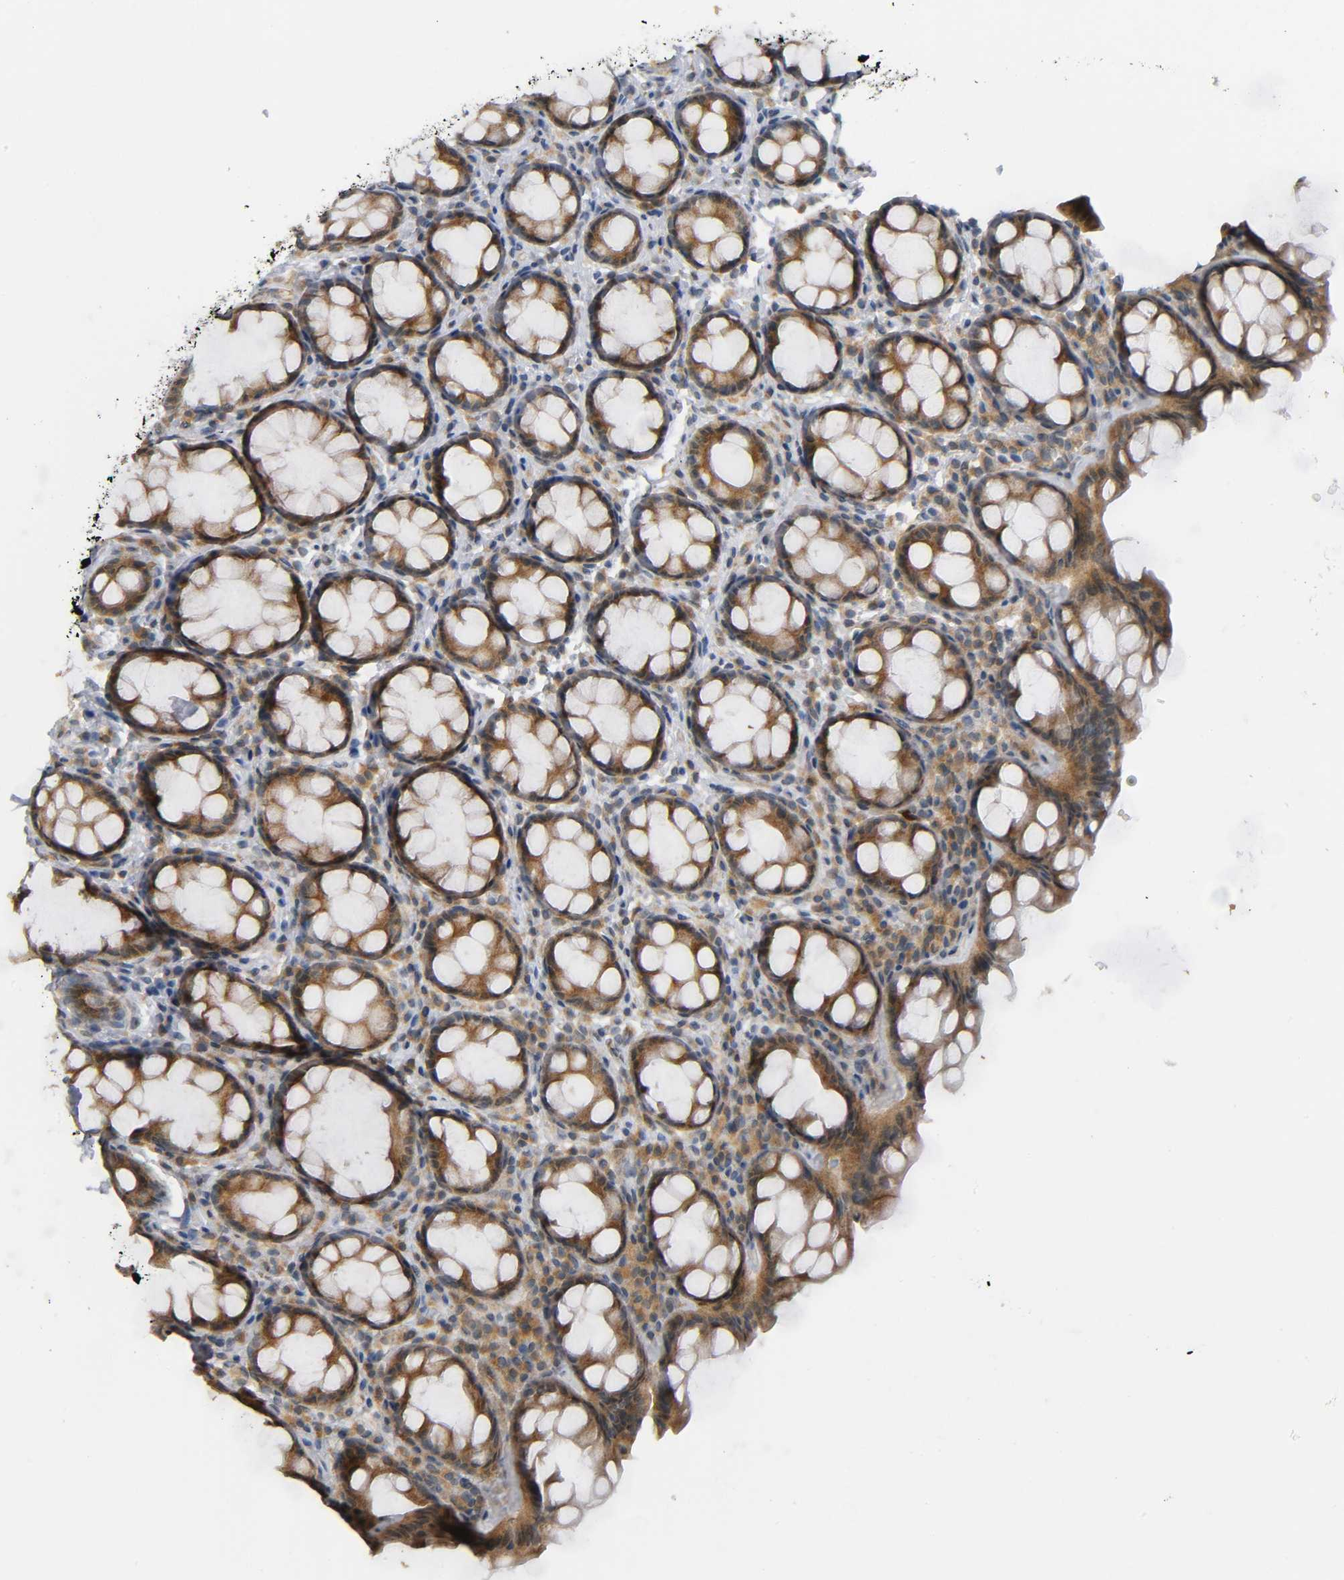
{"staining": {"intensity": "strong", "quantity": ">75%", "location": "cytoplasmic/membranous"}, "tissue": "rectum", "cell_type": "Glandular cells", "image_type": "normal", "snomed": [{"axis": "morphology", "description": "Normal tissue, NOS"}, {"axis": "topography", "description": "Rectum"}], "caption": "Protein staining of unremarkable rectum shows strong cytoplasmic/membranous expression in about >75% of glandular cells.", "gene": "MAPK8", "patient": {"sex": "male", "age": 92}}